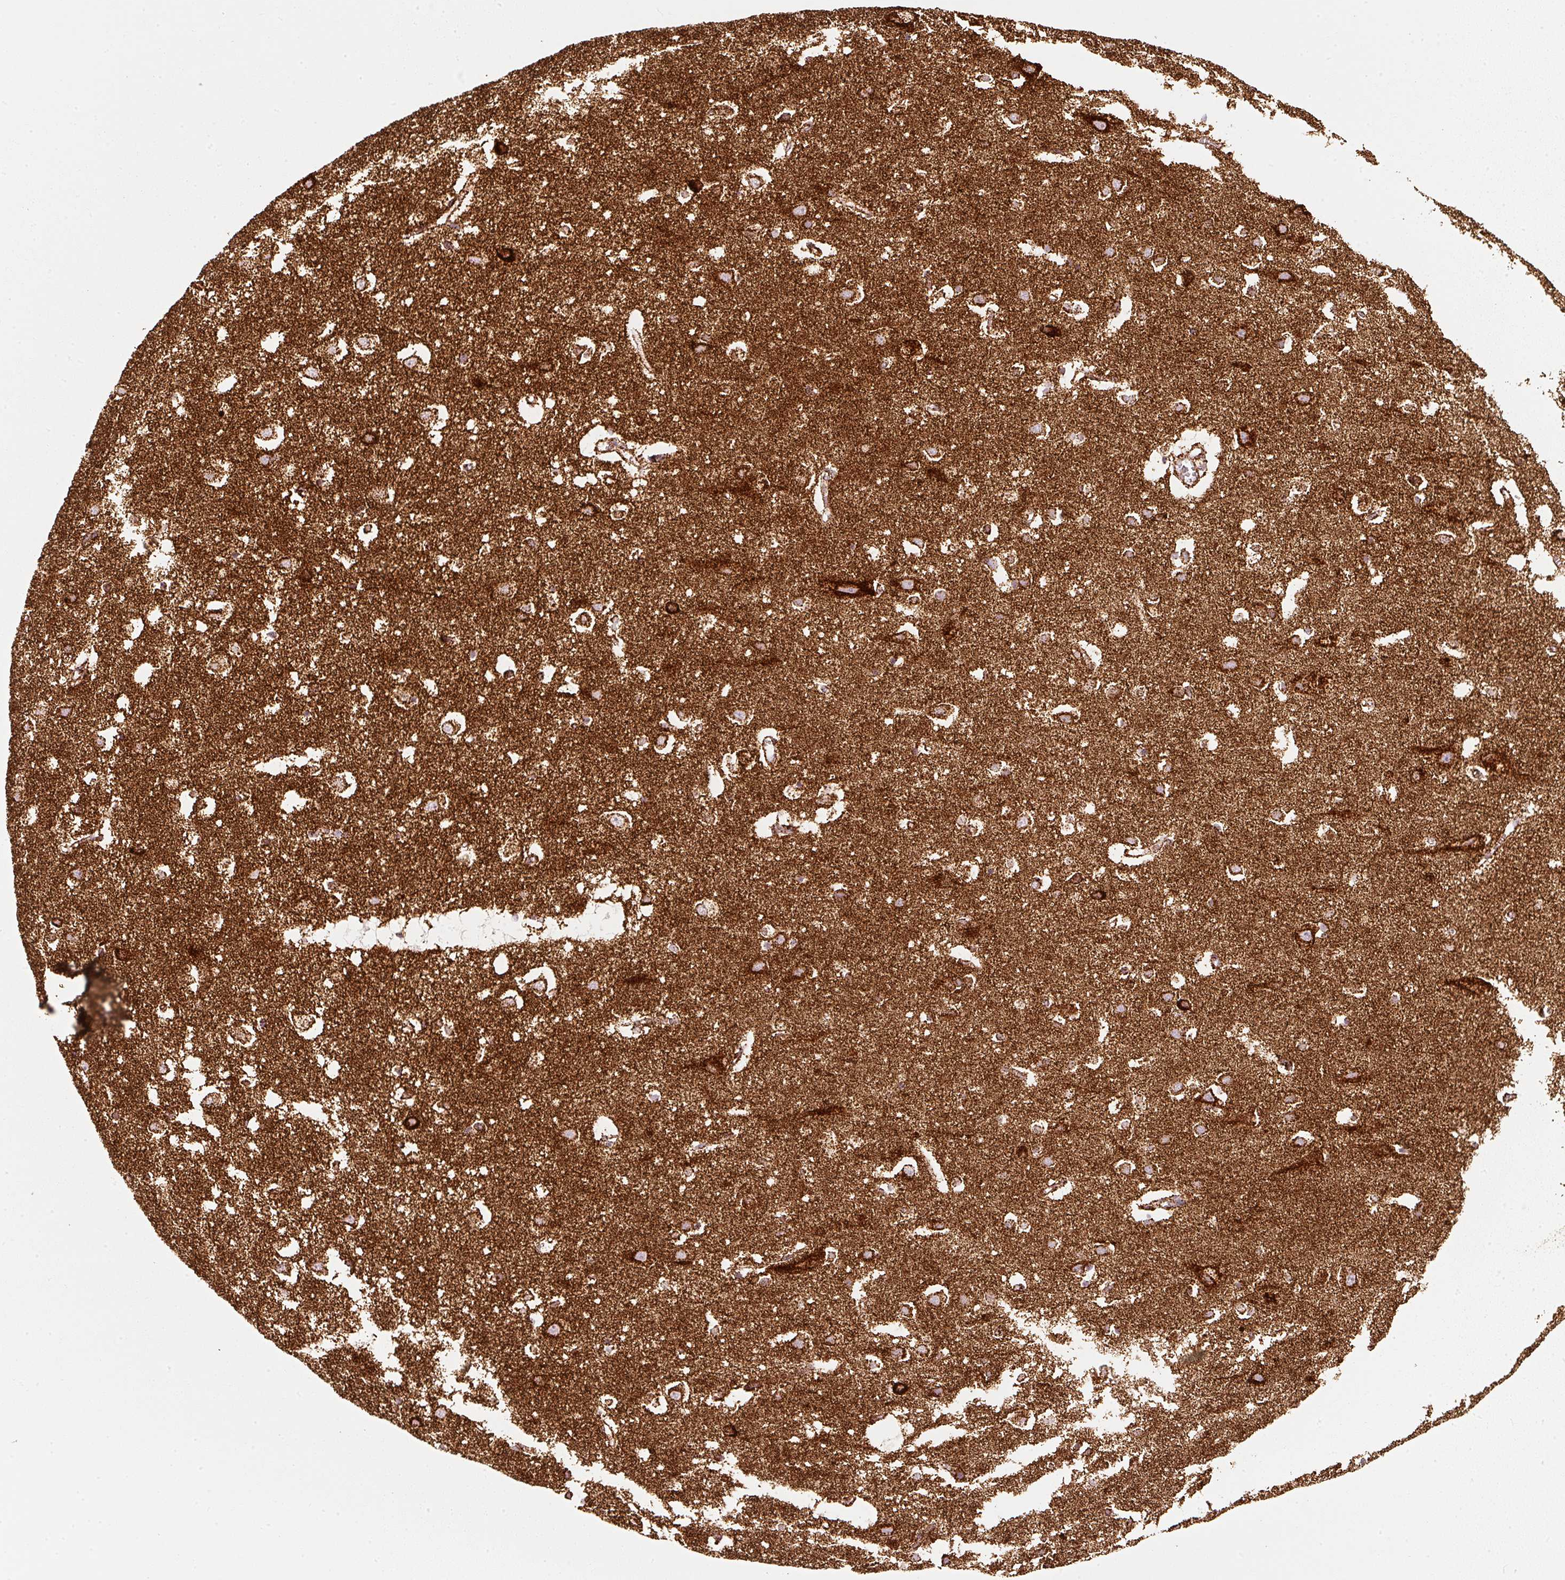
{"staining": {"intensity": "strong", "quantity": ">75%", "location": "cytoplasmic/membranous"}, "tissue": "cerebral cortex", "cell_type": "Endothelial cells", "image_type": "normal", "snomed": [{"axis": "morphology", "description": "Normal tissue, NOS"}, {"axis": "topography", "description": "Cerebral cortex"}], "caption": "This micrograph exhibits unremarkable cerebral cortex stained with IHC to label a protein in brown. The cytoplasmic/membranous of endothelial cells show strong positivity for the protein. Nuclei are counter-stained blue.", "gene": "UQCRC1", "patient": {"sex": "male", "age": 70}}